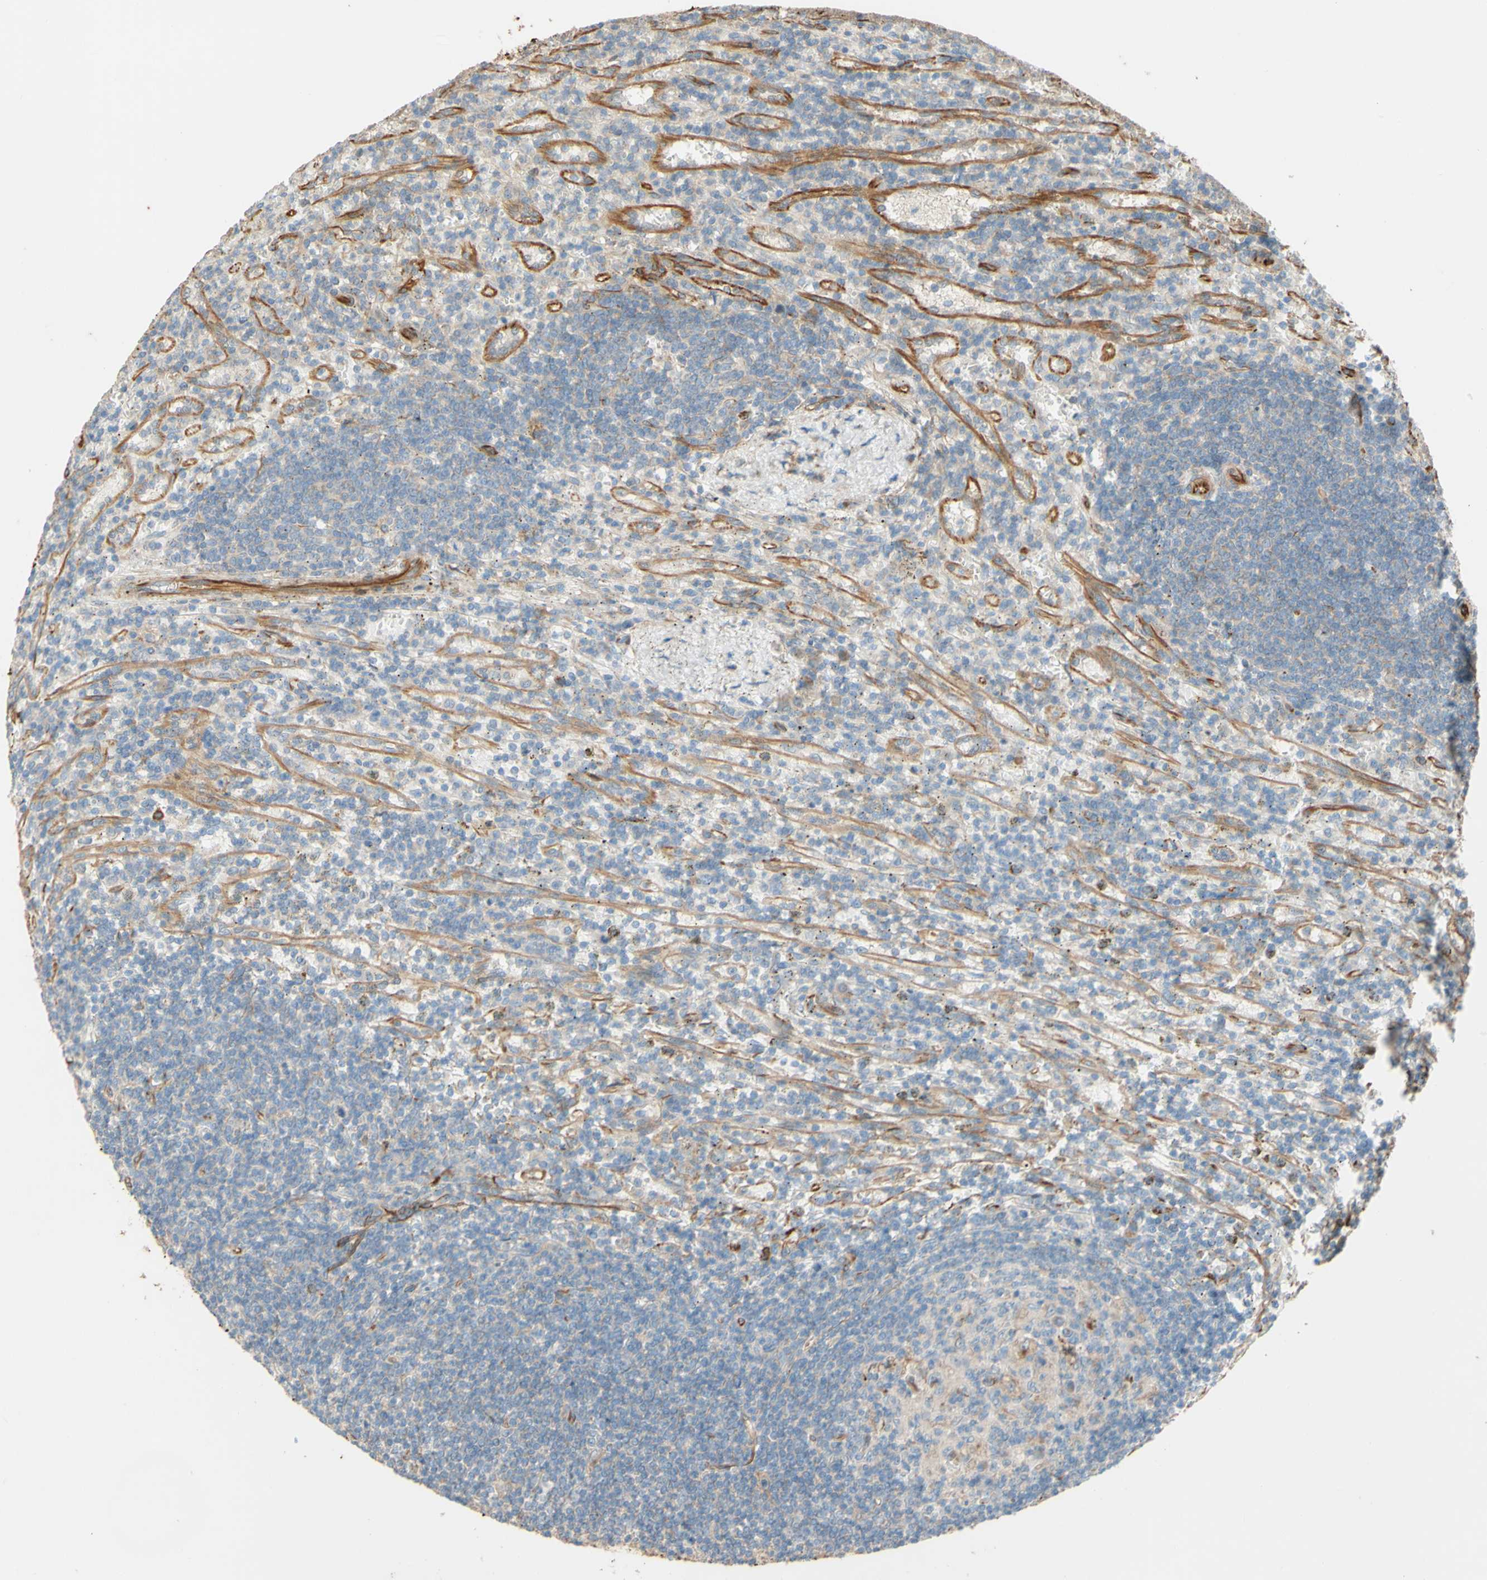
{"staining": {"intensity": "weak", "quantity": ">75%", "location": "cytoplasmic/membranous"}, "tissue": "lymphoma", "cell_type": "Tumor cells", "image_type": "cancer", "snomed": [{"axis": "morphology", "description": "Malignant lymphoma, non-Hodgkin's type, Low grade"}, {"axis": "topography", "description": "Spleen"}], "caption": "A high-resolution image shows immunohistochemistry staining of lymphoma, which shows weak cytoplasmic/membranous staining in approximately >75% of tumor cells.", "gene": "C1orf43", "patient": {"sex": "male", "age": 76}}